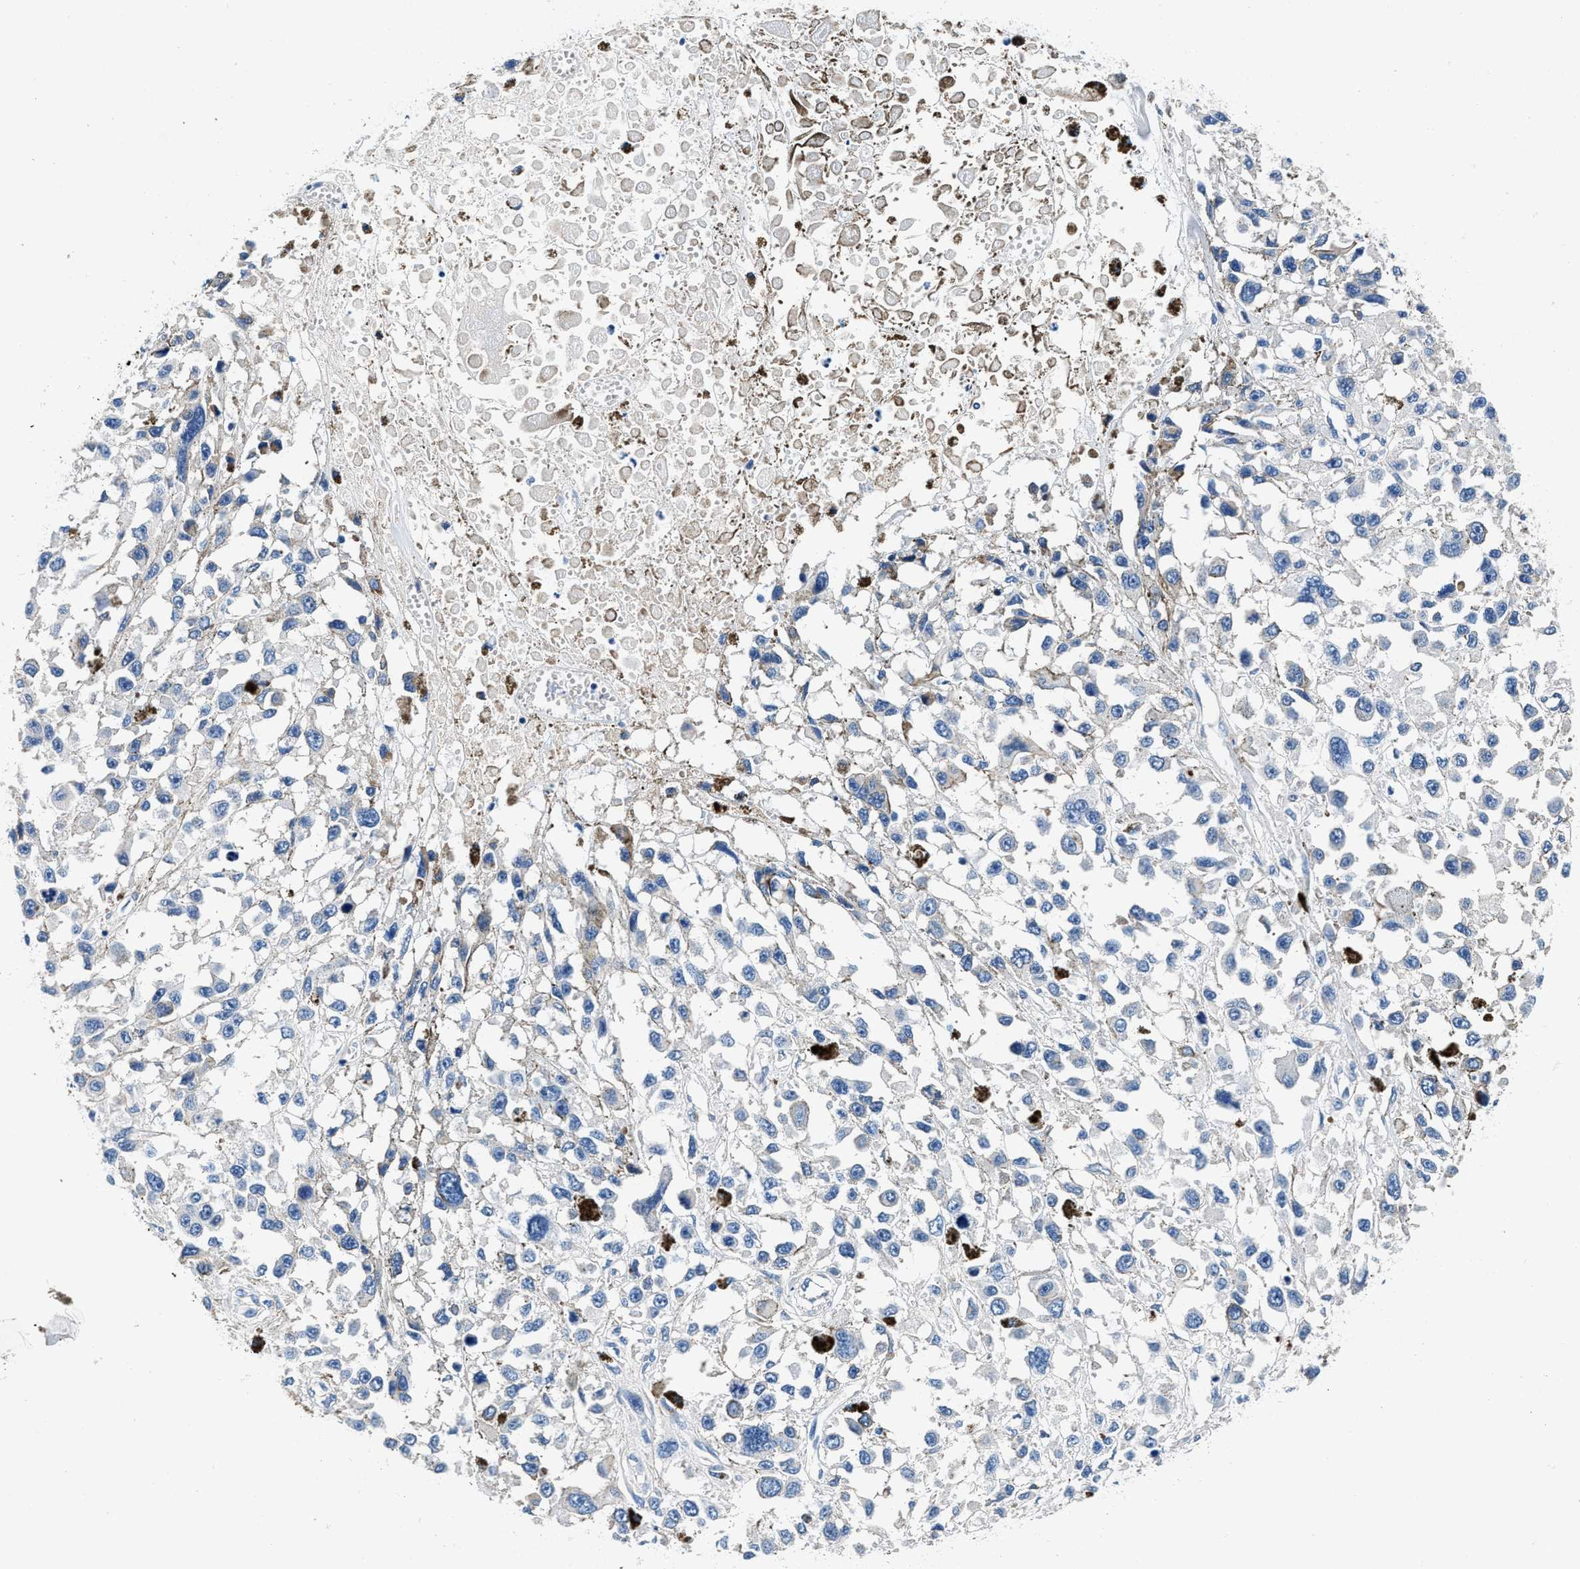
{"staining": {"intensity": "negative", "quantity": "none", "location": "none"}, "tissue": "melanoma", "cell_type": "Tumor cells", "image_type": "cancer", "snomed": [{"axis": "morphology", "description": "Malignant melanoma, Metastatic site"}, {"axis": "topography", "description": "Lymph node"}], "caption": "High power microscopy image of an immunohistochemistry image of melanoma, revealing no significant staining in tumor cells.", "gene": "DAG1", "patient": {"sex": "male", "age": 59}}